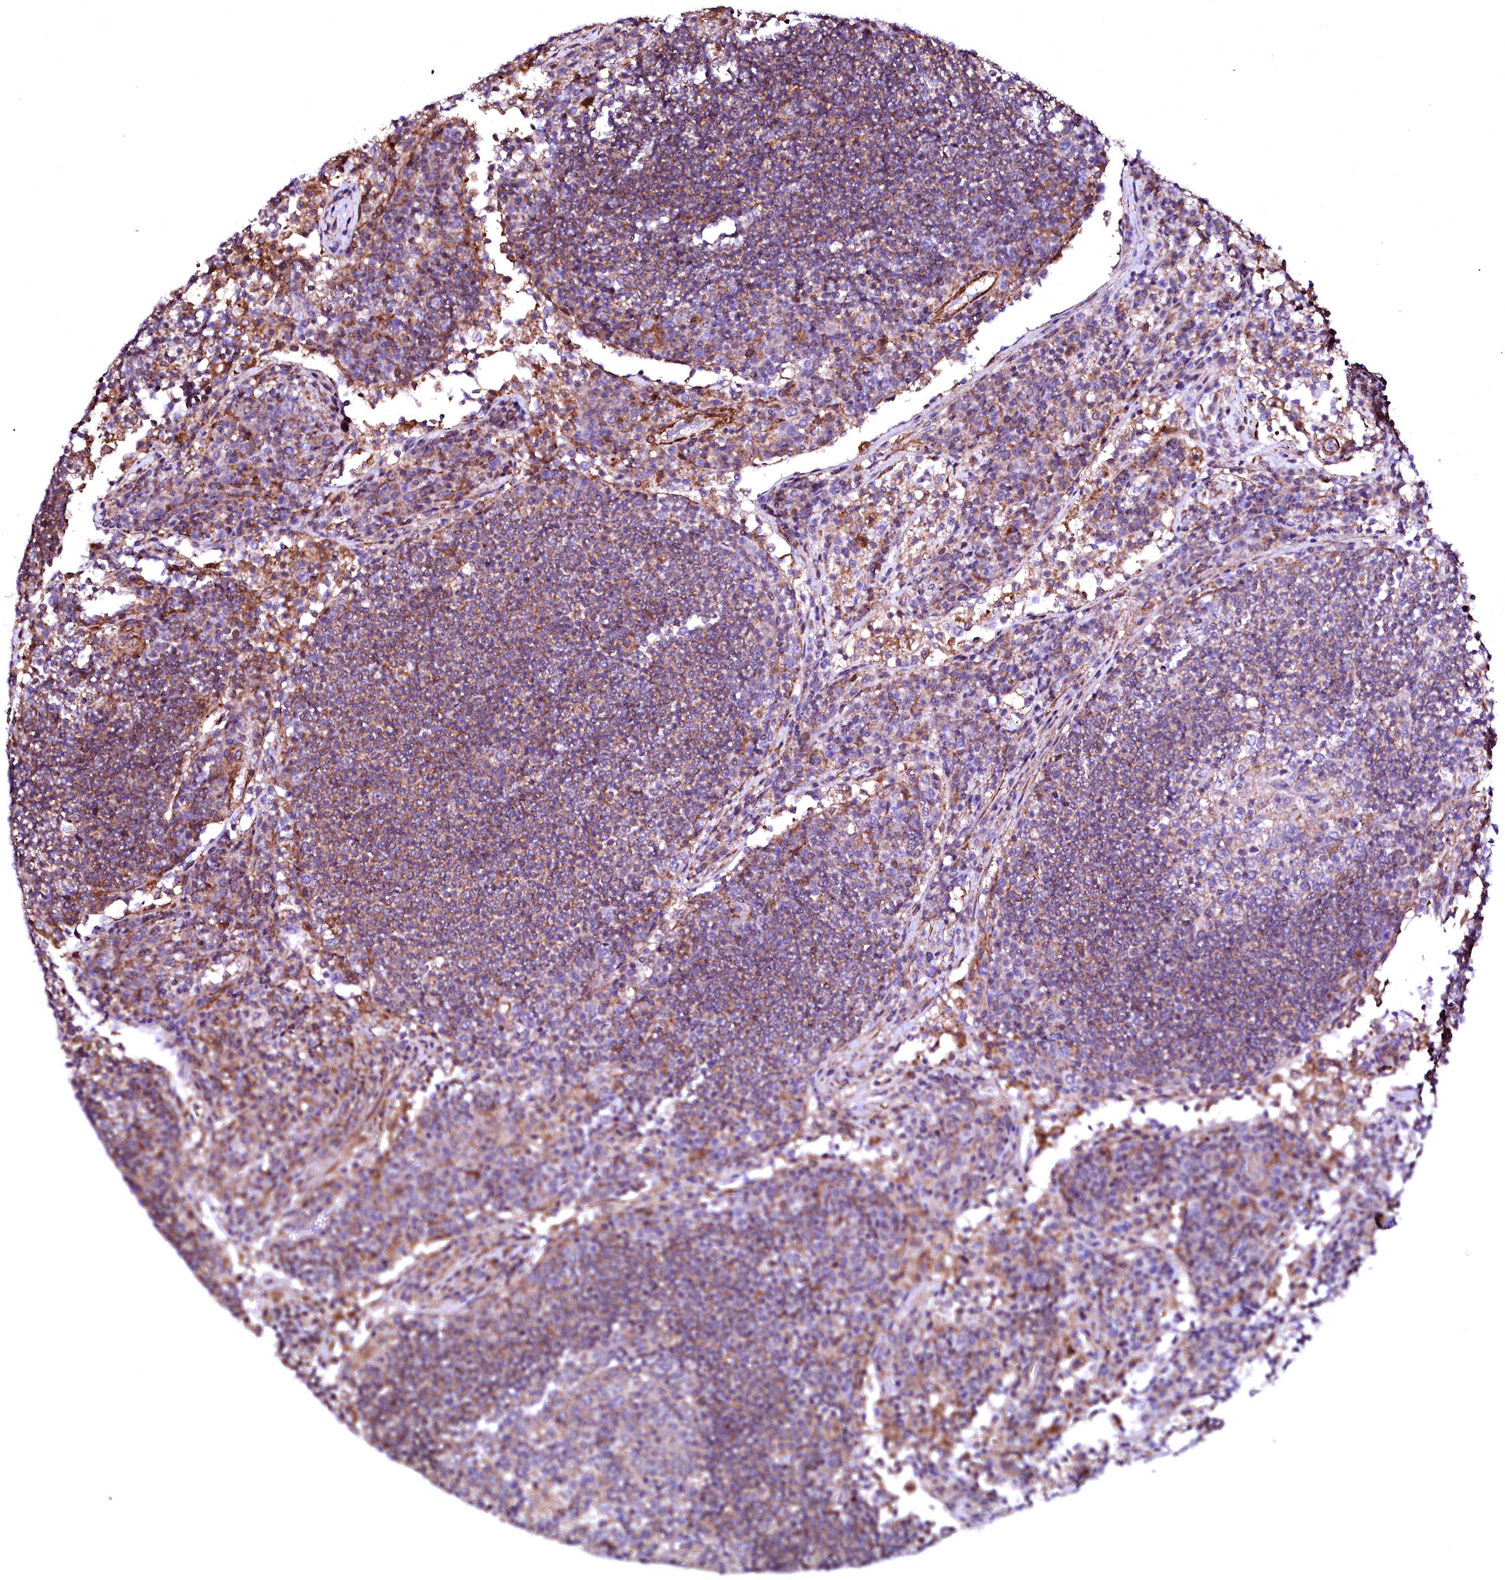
{"staining": {"intensity": "negative", "quantity": "none", "location": "none"}, "tissue": "lymph node", "cell_type": "Germinal center cells", "image_type": "normal", "snomed": [{"axis": "morphology", "description": "Normal tissue, NOS"}, {"axis": "topography", "description": "Lymph node"}], "caption": "An immunohistochemistry image of unremarkable lymph node is shown. There is no staining in germinal center cells of lymph node.", "gene": "GPR176", "patient": {"sex": "female", "age": 53}}